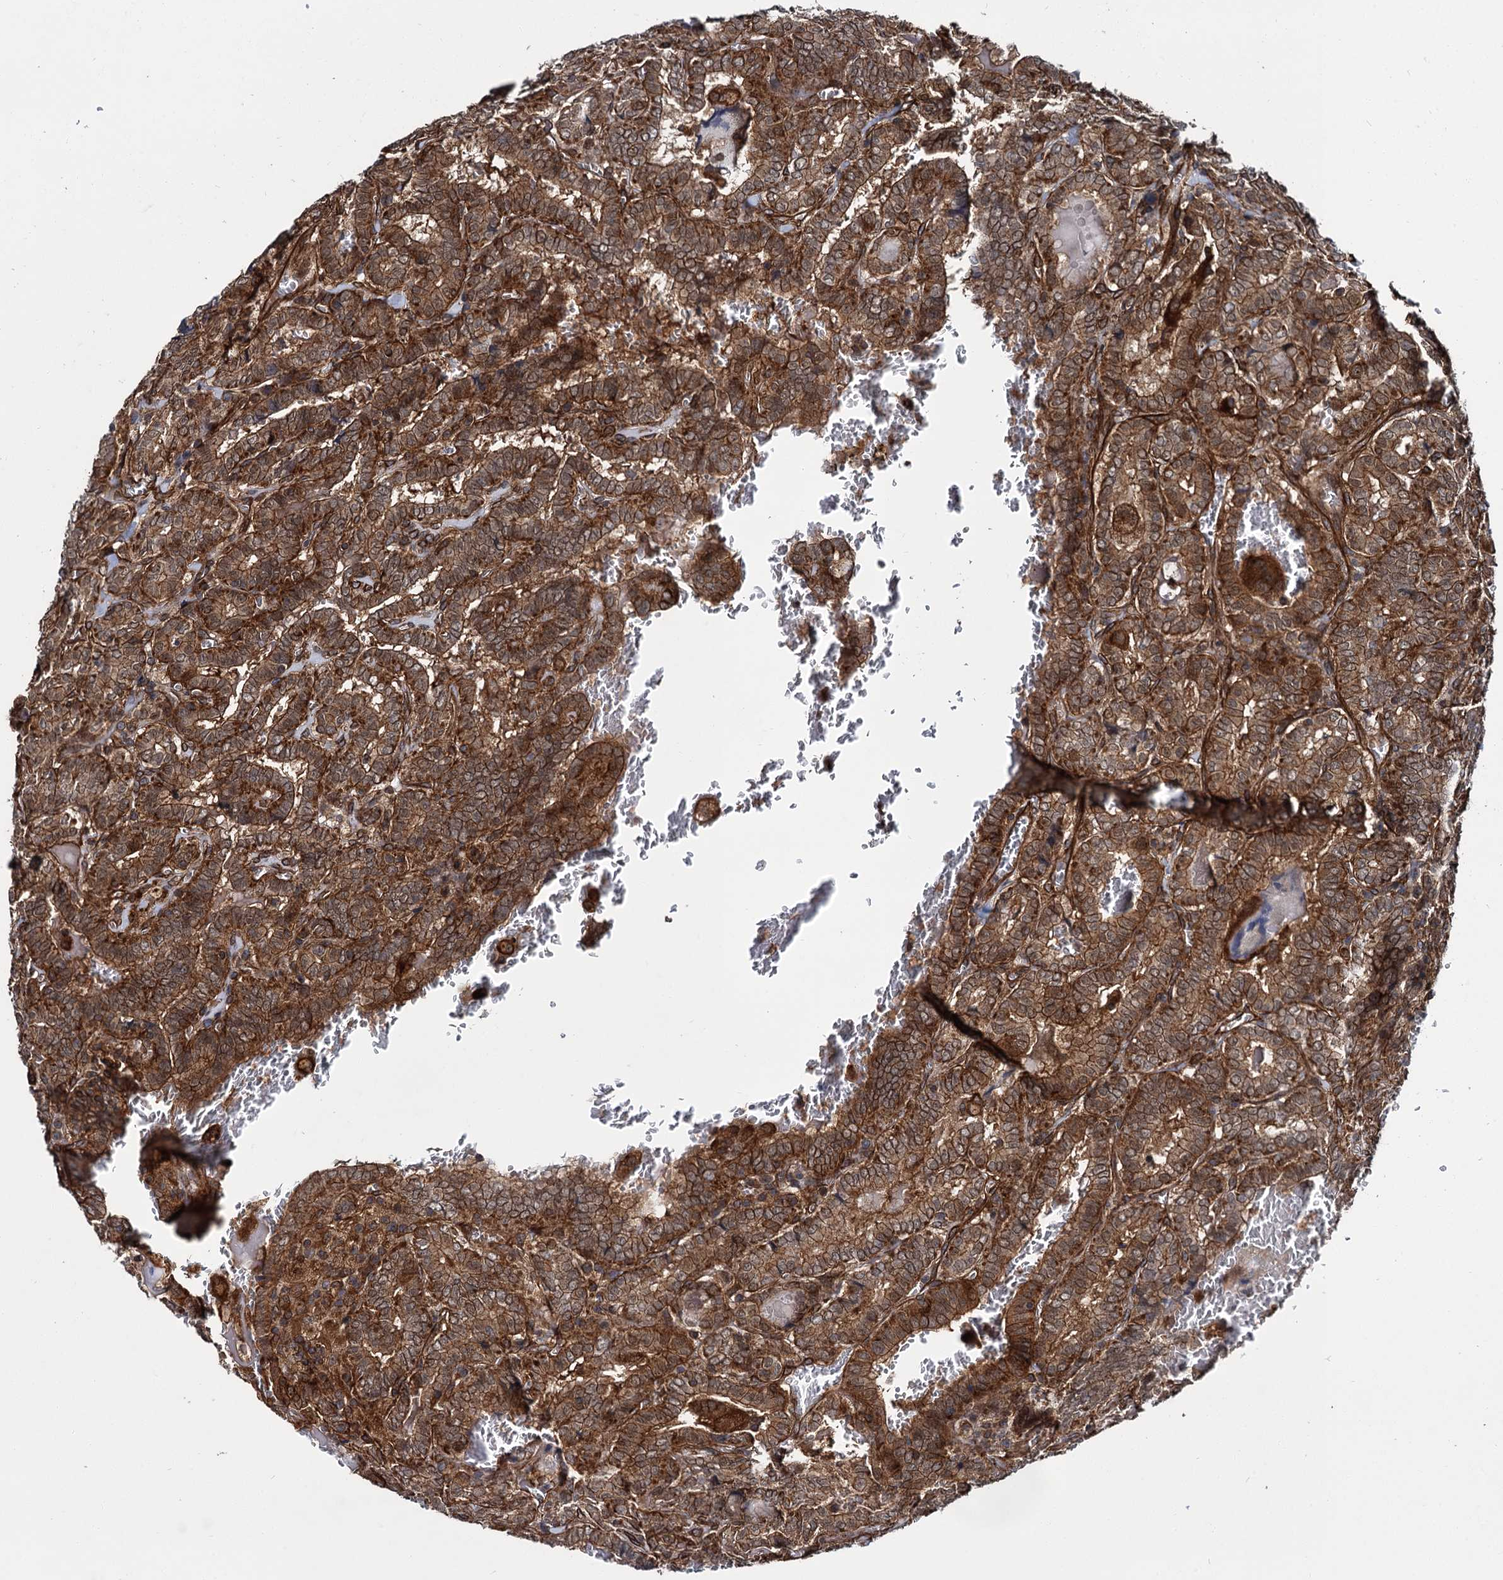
{"staining": {"intensity": "strong", "quantity": ">75%", "location": "cytoplasmic/membranous"}, "tissue": "thyroid cancer", "cell_type": "Tumor cells", "image_type": "cancer", "snomed": [{"axis": "morphology", "description": "Papillary adenocarcinoma, NOS"}, {"axis": "topography", "description": "Thyroid gland"}], "caption": "Thyroid papillary adenocarcinoma tissue demonstrates strong cytoplasmic/membranous staining in approximately >75% of tumor cells, visualized by immunohistochemistry.", "gene": "ZFYVE19", "patient": {"sex": "female", "age": 72}}